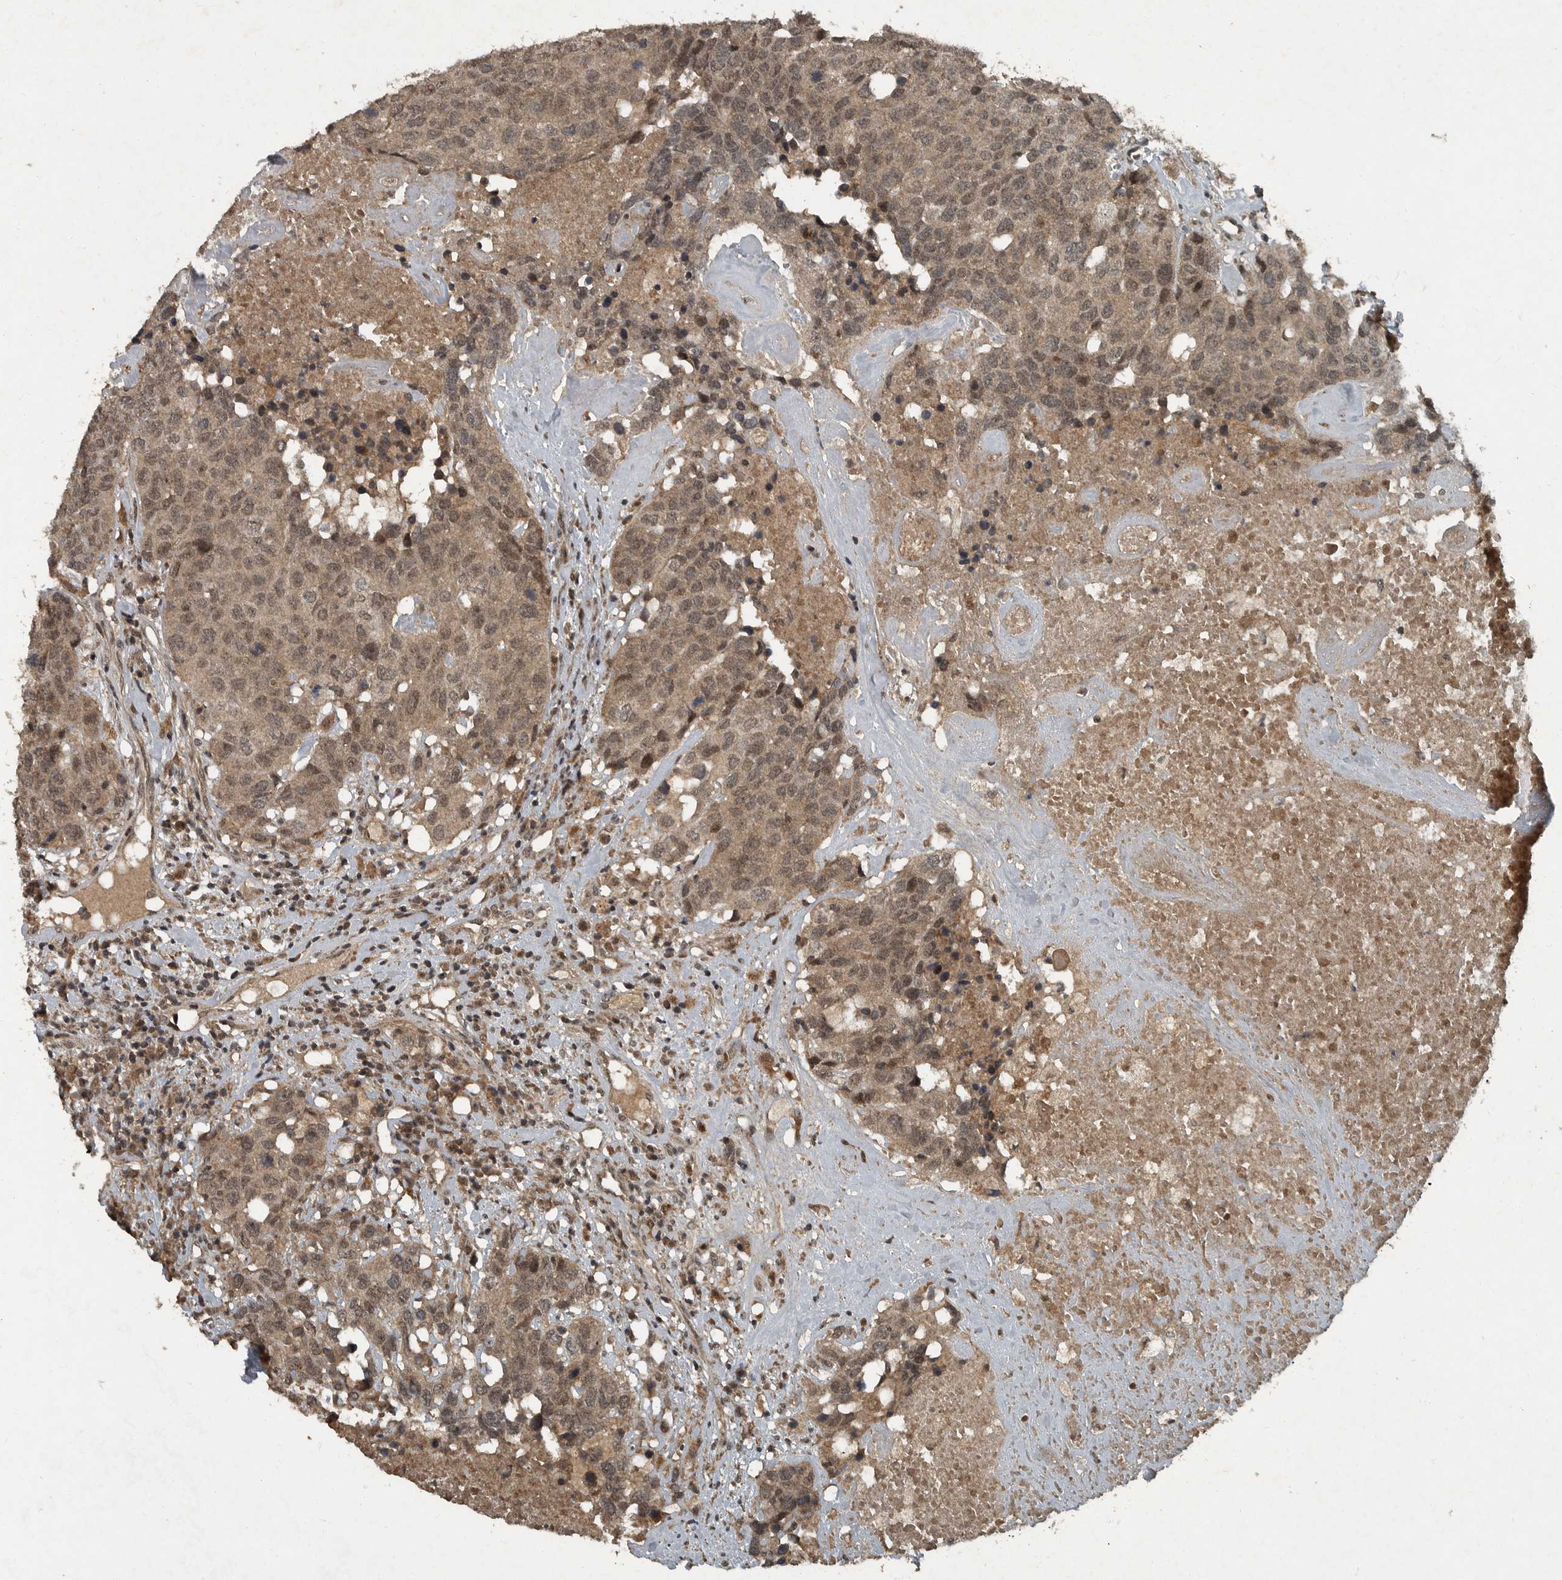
{"staining": {"intensity": "moderate", "quantity": ">75%", "location": "cytoplasmic/membranous,nuclear"}, "tissue": "head and neck cancer", "cell_type": "Tumor cells", "image_type": "cancer", "snomed": [{"axis": "morphology", "description": "Squamous cell carcinoma, NOS"}, {"axis": "topography", "description": "Head-Neck"}], "caption": "Protein expression analysis of human head and neck squamous cell carcinoma reveals moderate cytoplasmic/membranous and nuclear positivity in about >75% of tumor cells.", "gene": "FOXO1", "patient": {"sex": "male", "age": 66}}